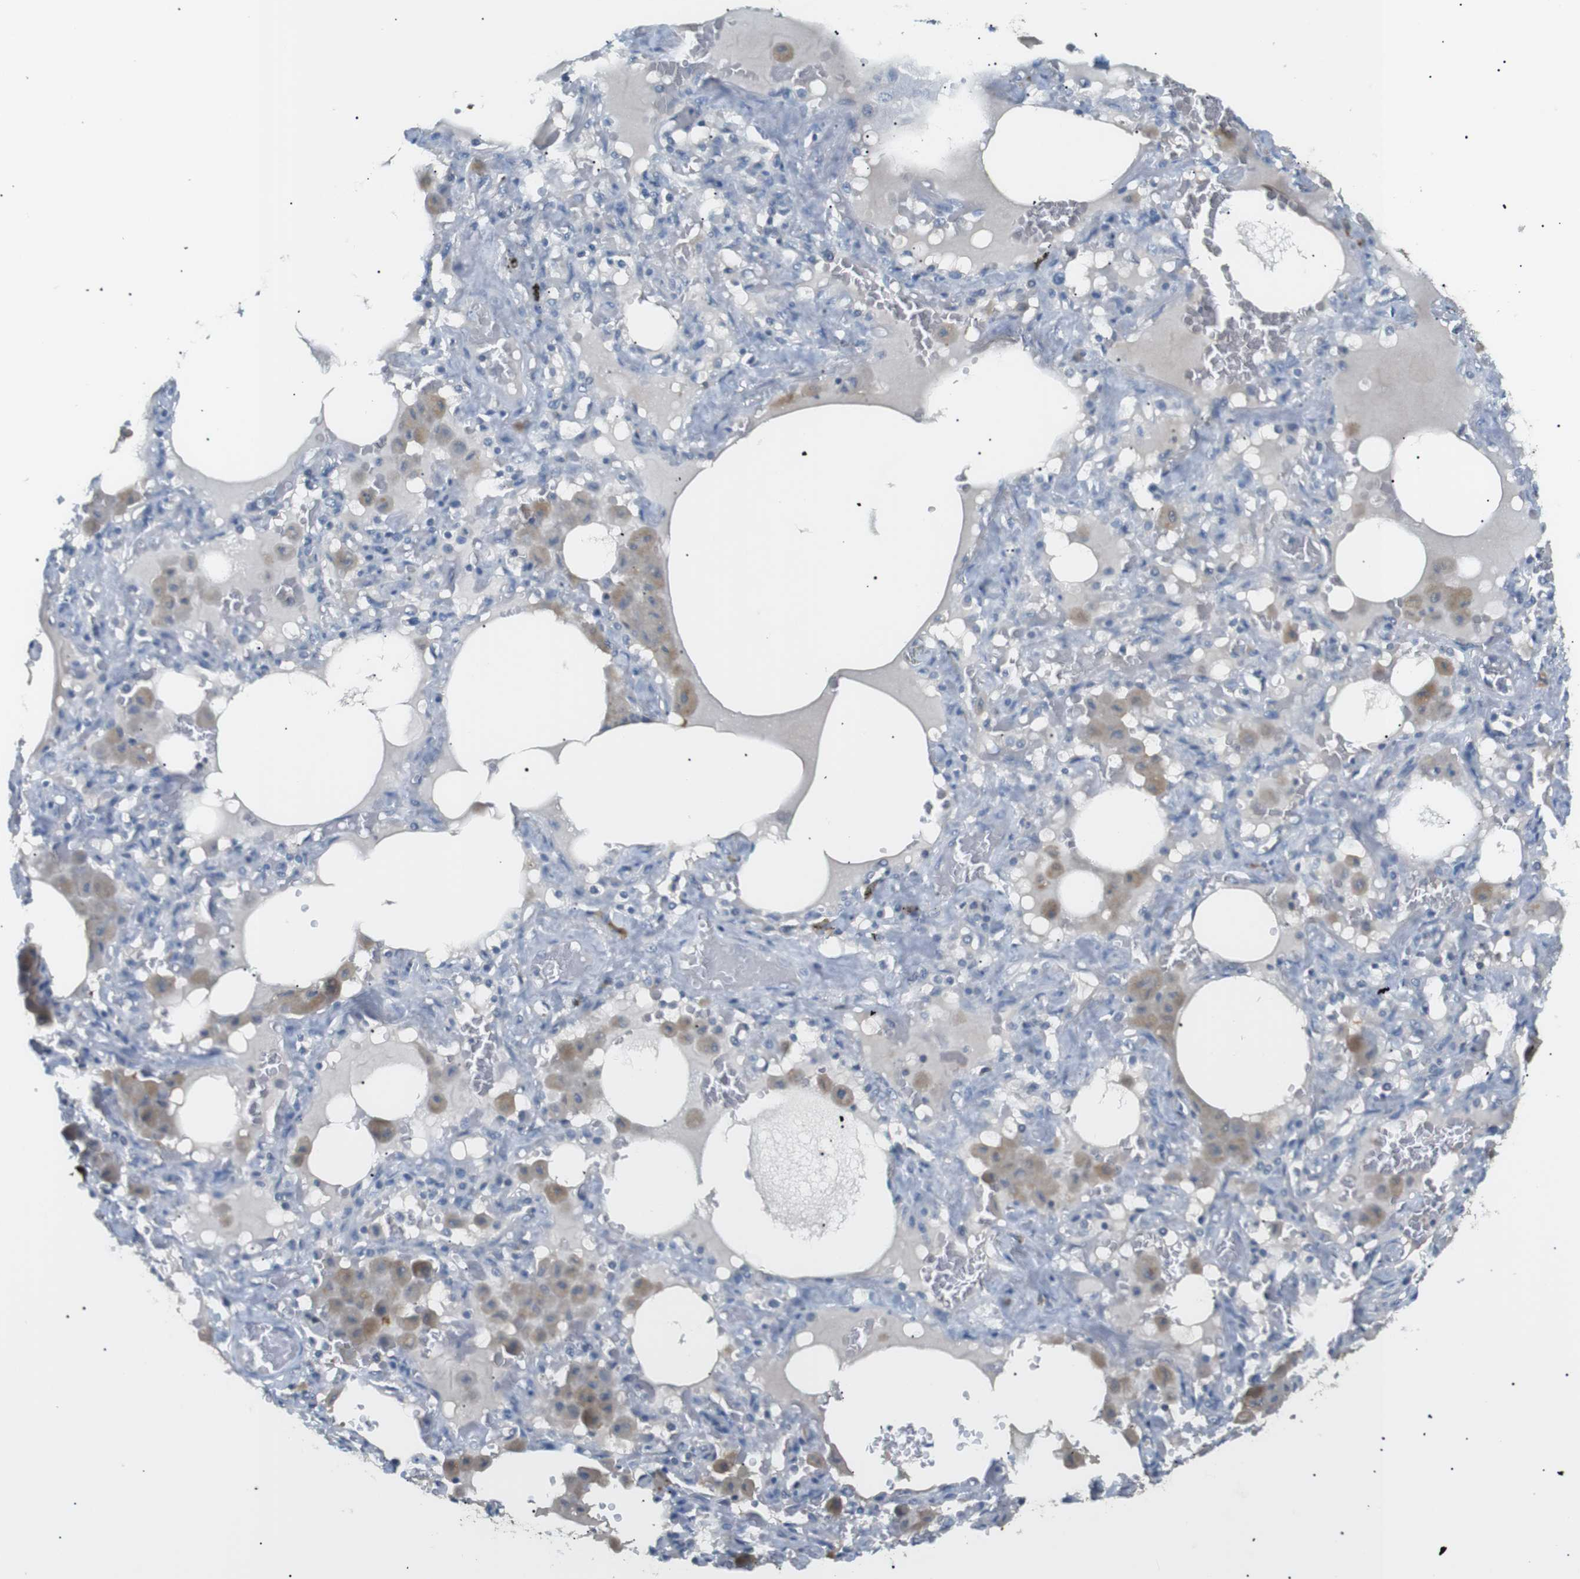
{"staining": {"intensity": "negative", "quantity": "none", "location": "none"}, "tissue": "lung cancer", "cell_type": "Tumor cells", "image_type": "cancer", "snomed": [{"axis": "morphology", "description": "Squamous cell carcinoma, NOS"}, {"axis": "topography", "description": "Lung"}], "caption": "IHC of squamous cell carcinoma (lung) exhibits no staining in tumor cells.", "gene": "CDH26", "patient": {"sex": "female", "age": 47}}